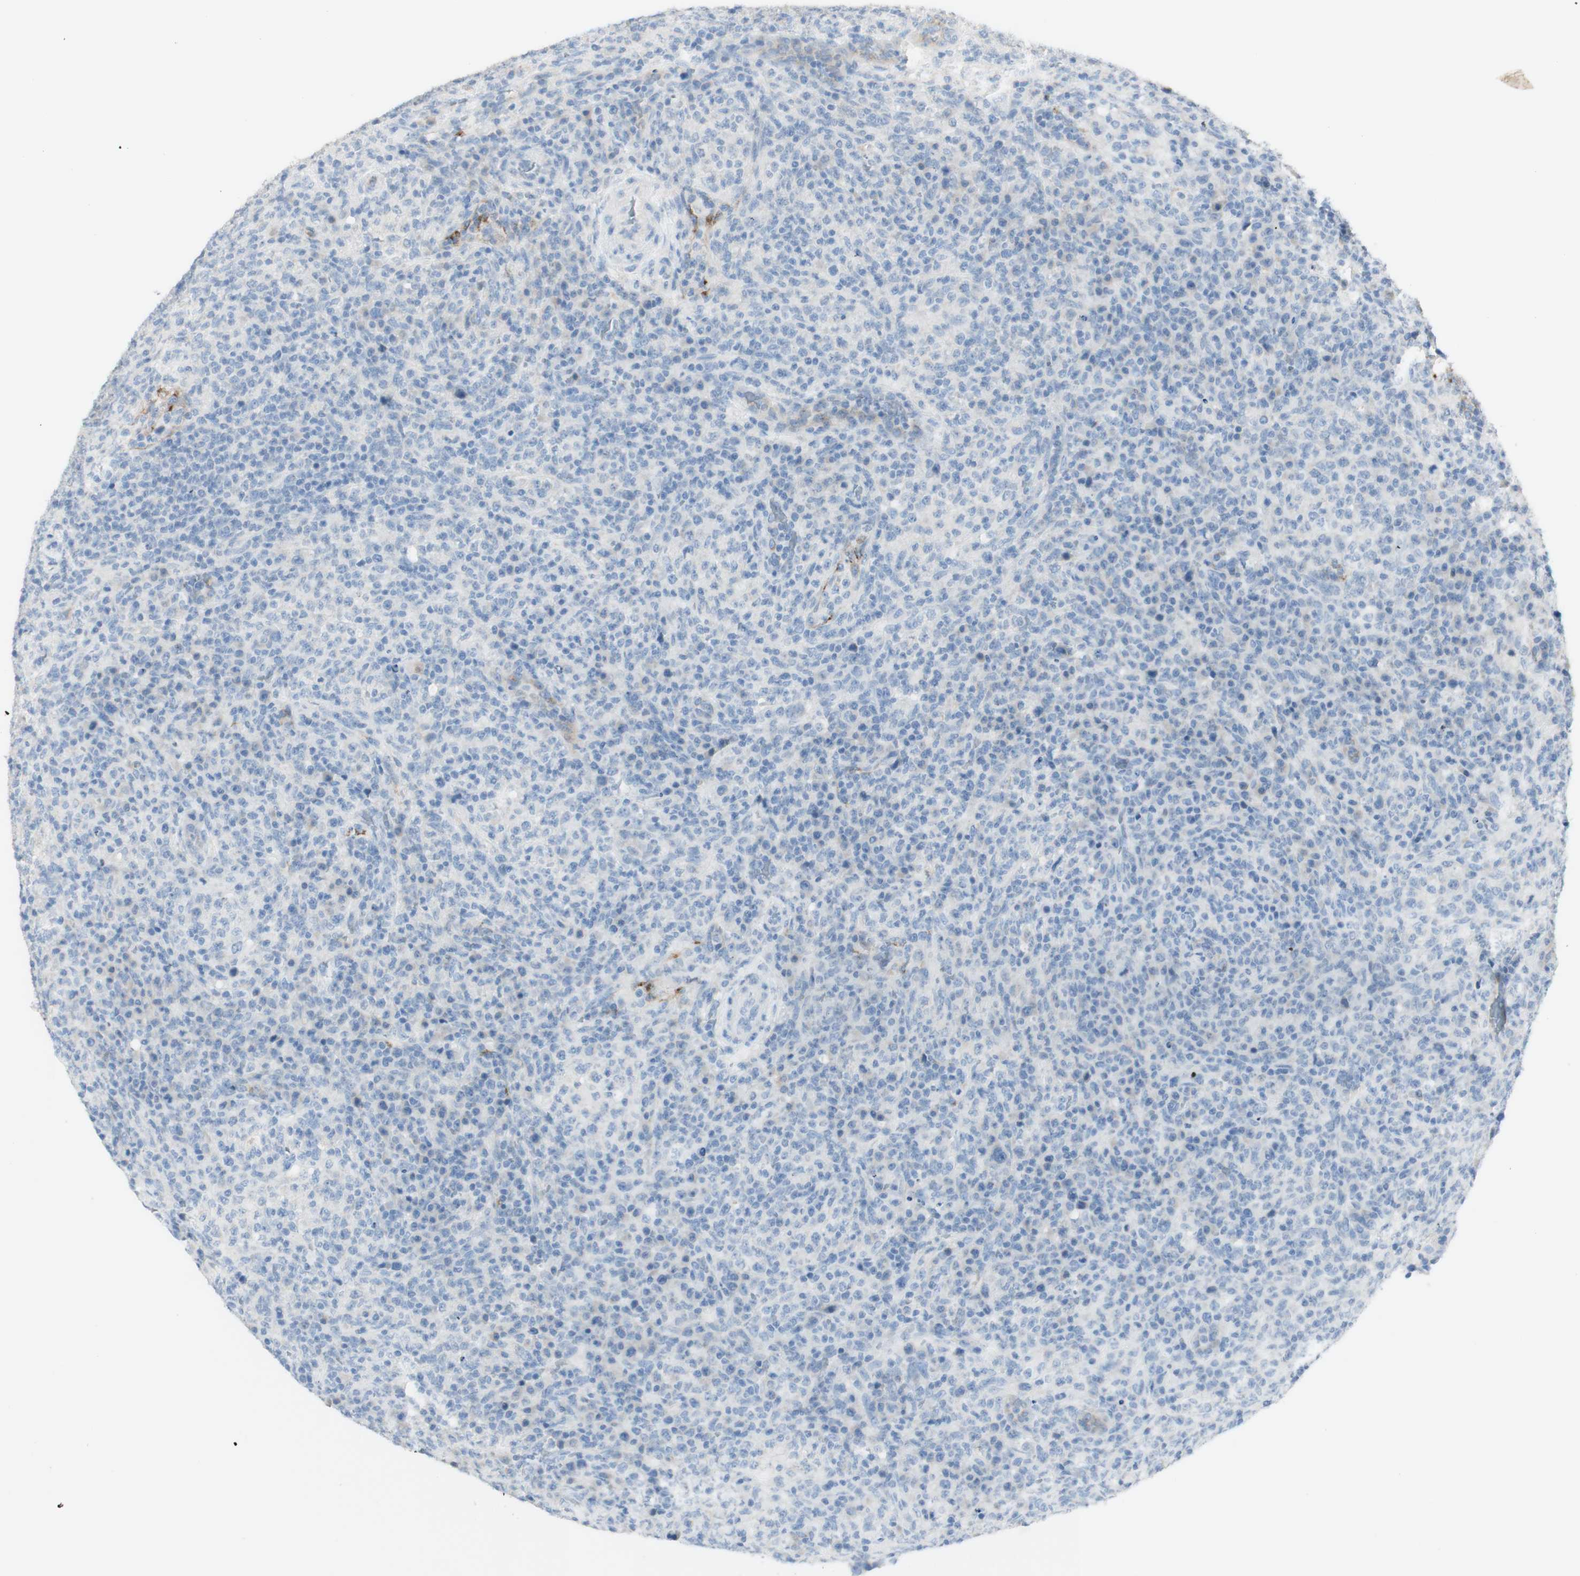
{"staining": {"intensity": "negative", "quantity": "none", "location": "none"}, "tissue": "lymphoma", "cell_type": "Tumor cells", "image_type": "cancer", "snomed": [{"axis": "morphology", "description": "Malignant lymphoma, non-Hodgkin's type, High grade"}, {"axis": "topography", "description": "Lymph node"}], "caption": "This is a image of immunohistochemistry staining of high-grade malignant lymphoma, non-Hodgkin's type, which shows no positivity in tumor cells.", "gene": "ART3", "patient": {"sex": "female", "age": 76}}